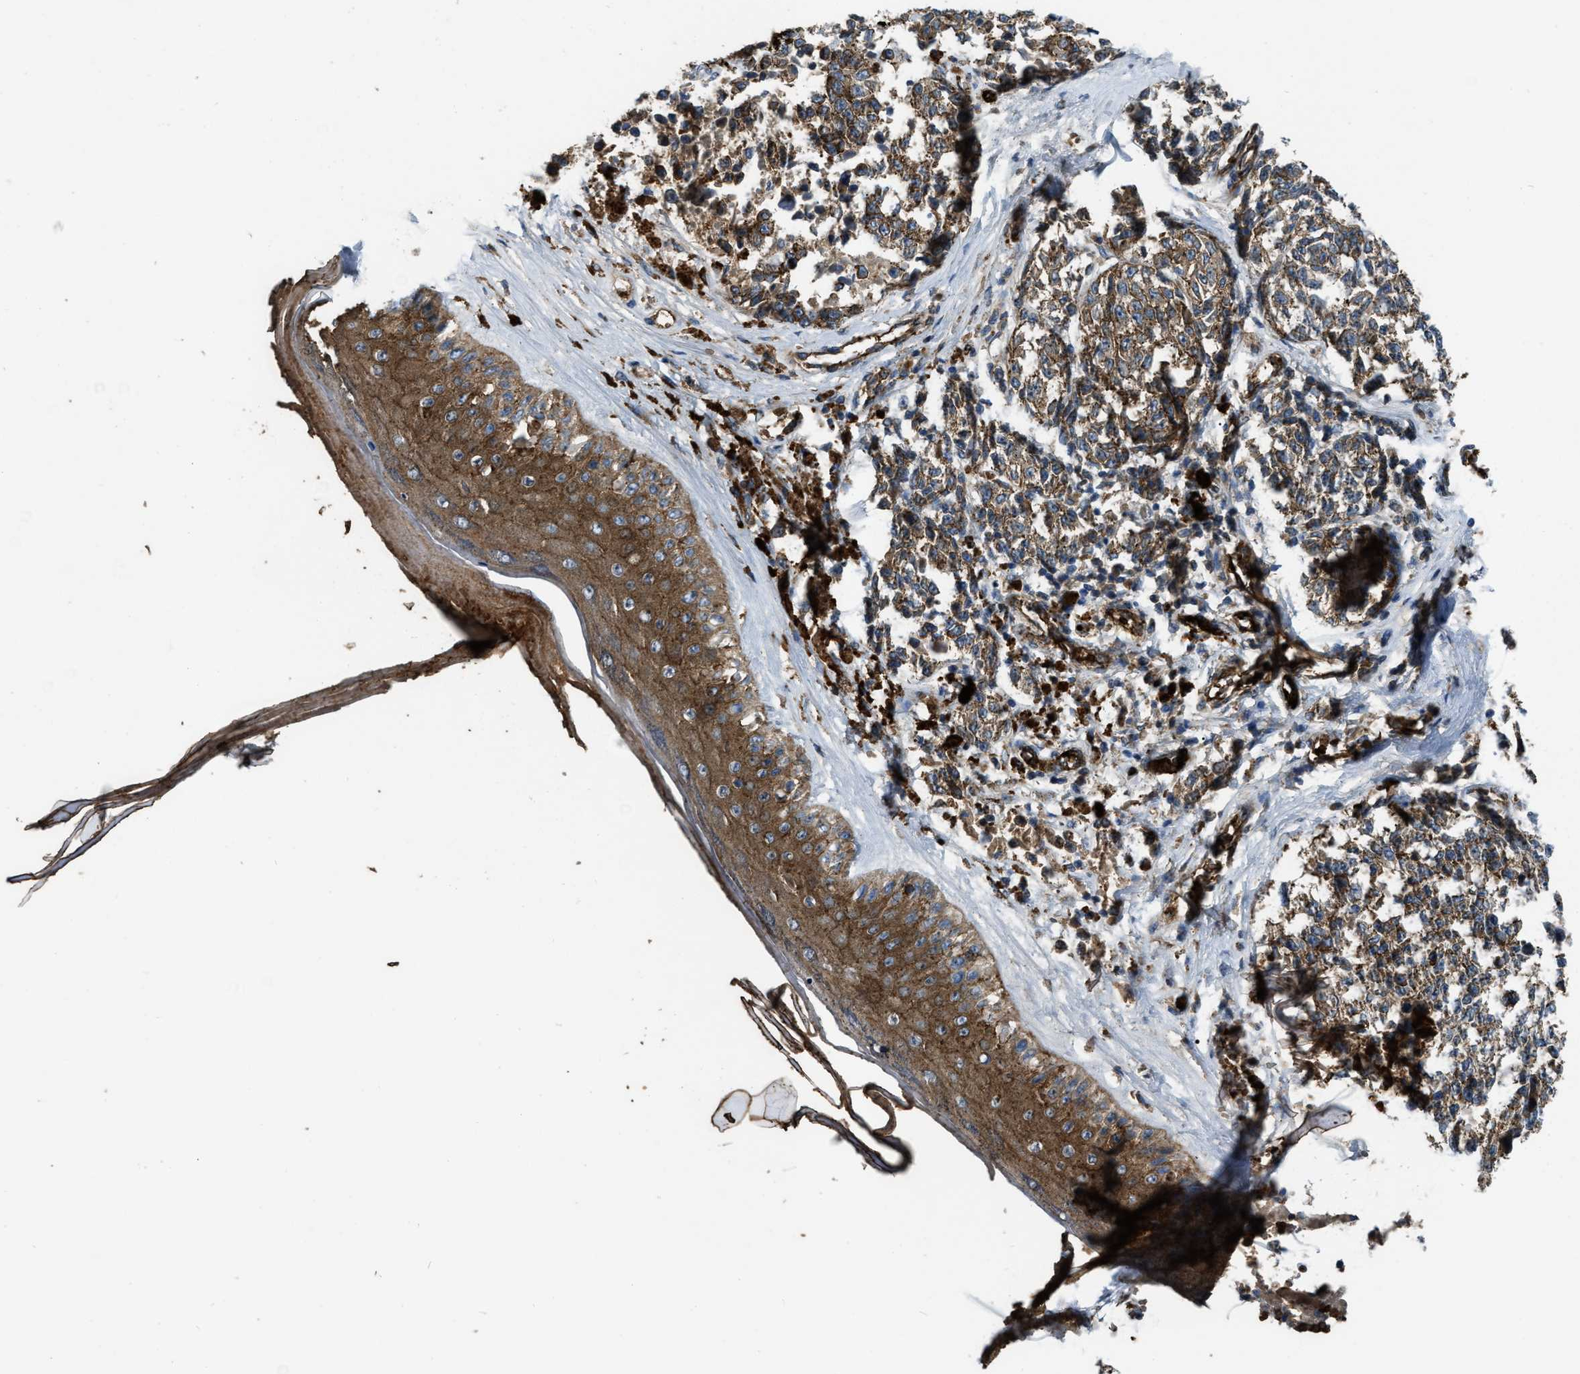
{"staining": {"intensity": "moderate", "quantity": ">75%", "location": "cytoplasmic/membranous"}, "tissue": "melanoma", "cell_type": "Tumor cells", "image_type": "cancer", "snomed": [{"axis": "morphology", "description": "Malignant melanoma, NOS"}, {"axis": "topography", "description": "Skin"}], "caption": "This histopathology image displays IHC staining of human melanoma, with medium moderate cytoplasmic/membranous staining in about >75% of tumor cells.", "gene": "ERC1", "patient": {"sex": "female", "age": 64}}